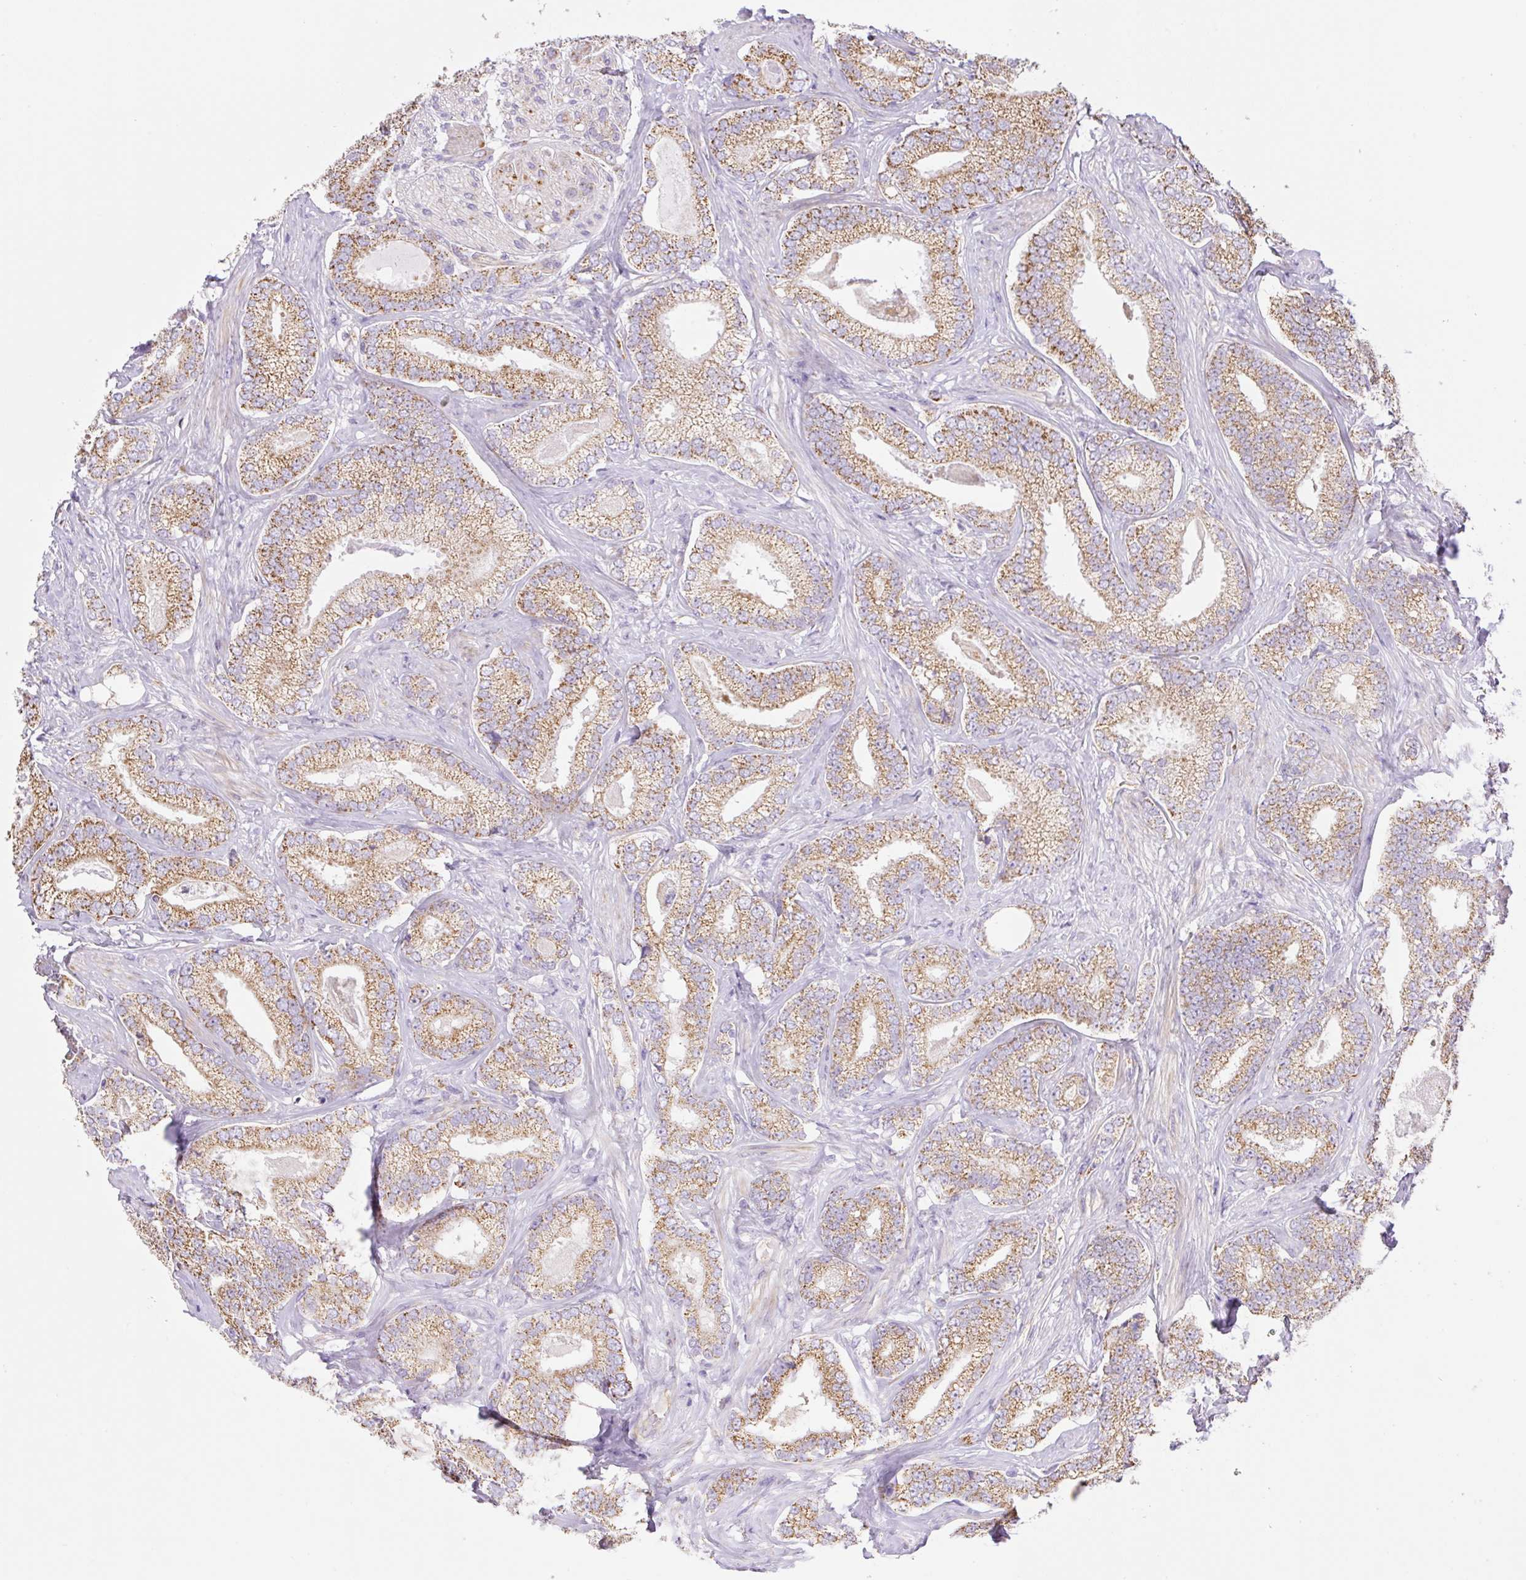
{"staining": {"intensity": "moderate", "quantity": ">75%", "location": "cytoplasmic/membranous"}, "tissue": "prostate cancer", "cell_type": "Tumor cells", "image_type": "cancer", "snomed": [{"axis": "morphology", "description": "Adenocarcinoma, Low grade"}, {"axis": "topography", "description": "Prostate"}], "caption": "Immunohistochemical staining of prostate adenocarcinoma (low-grade) shows moderate cytoplasmic/membranous protein expression in about >75% of tumor cells.", "gene": "ESAM", "patient": {"sex": "male", "age": 63}}